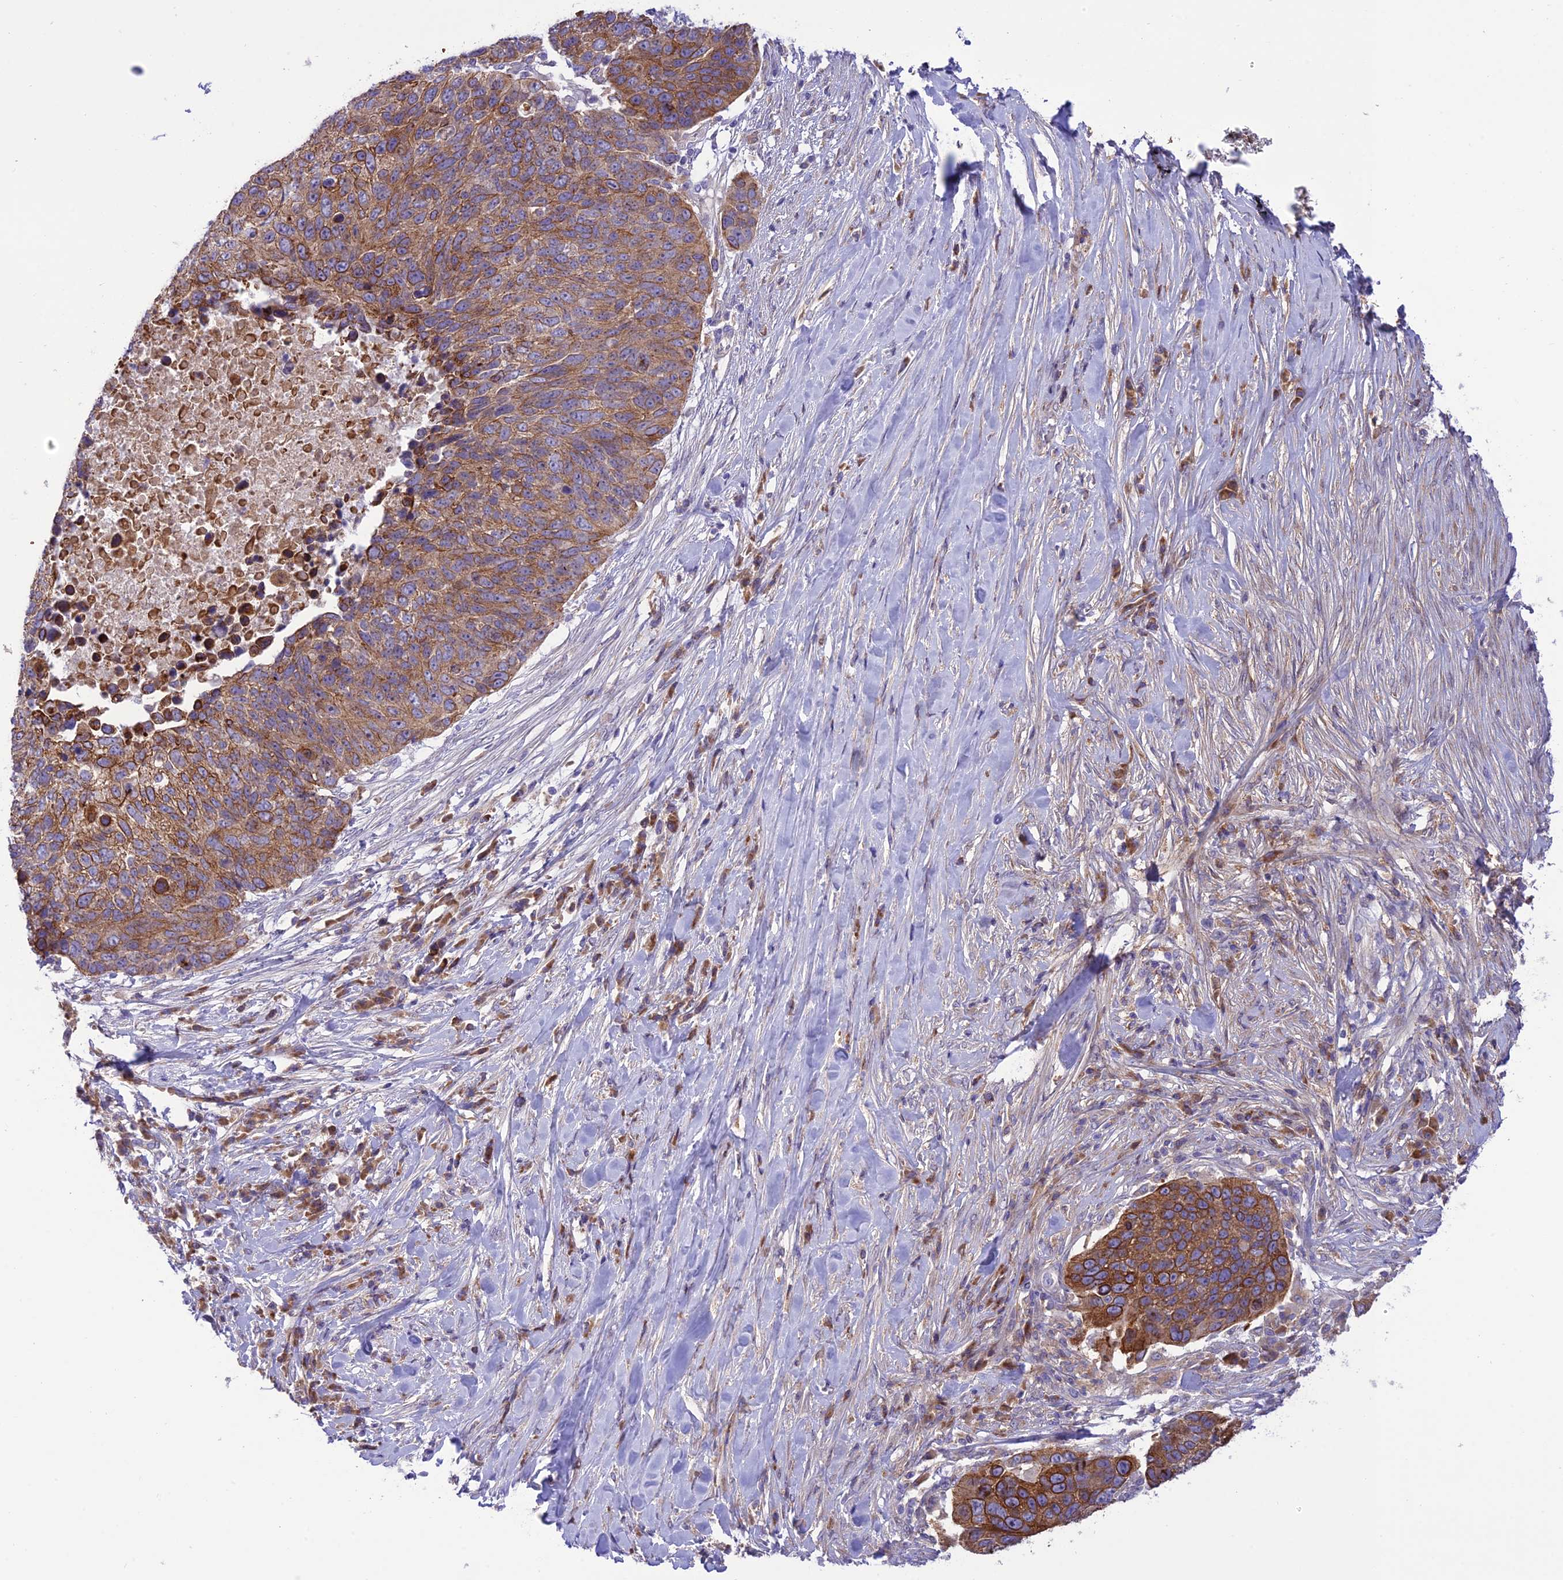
{"staining": {"intensity": "moderate", "quantity": ">75%", "location": "cytoplasmic/membranous"}, "tissue": "lung cancer", "cell_type": "Tumor cells", "image_type": "cancer", "snomed": [{"axis": "morphology", "description": "Normal tissue, NOS"}, {"axis": "morphology", "description": "Squamous cell carcinoma, NOS"}, {"axis": "topography", "description": "Lymph node"}, {"axis": "topography", "description": "Lung"}], "caption": "Protein expression analysis of human lung cancer reveals moderate cytoplasmic/membranous expression in about >75% of tumor cells.", "gene": "JMY", "patient": {"sex": "male", "age": 66}}